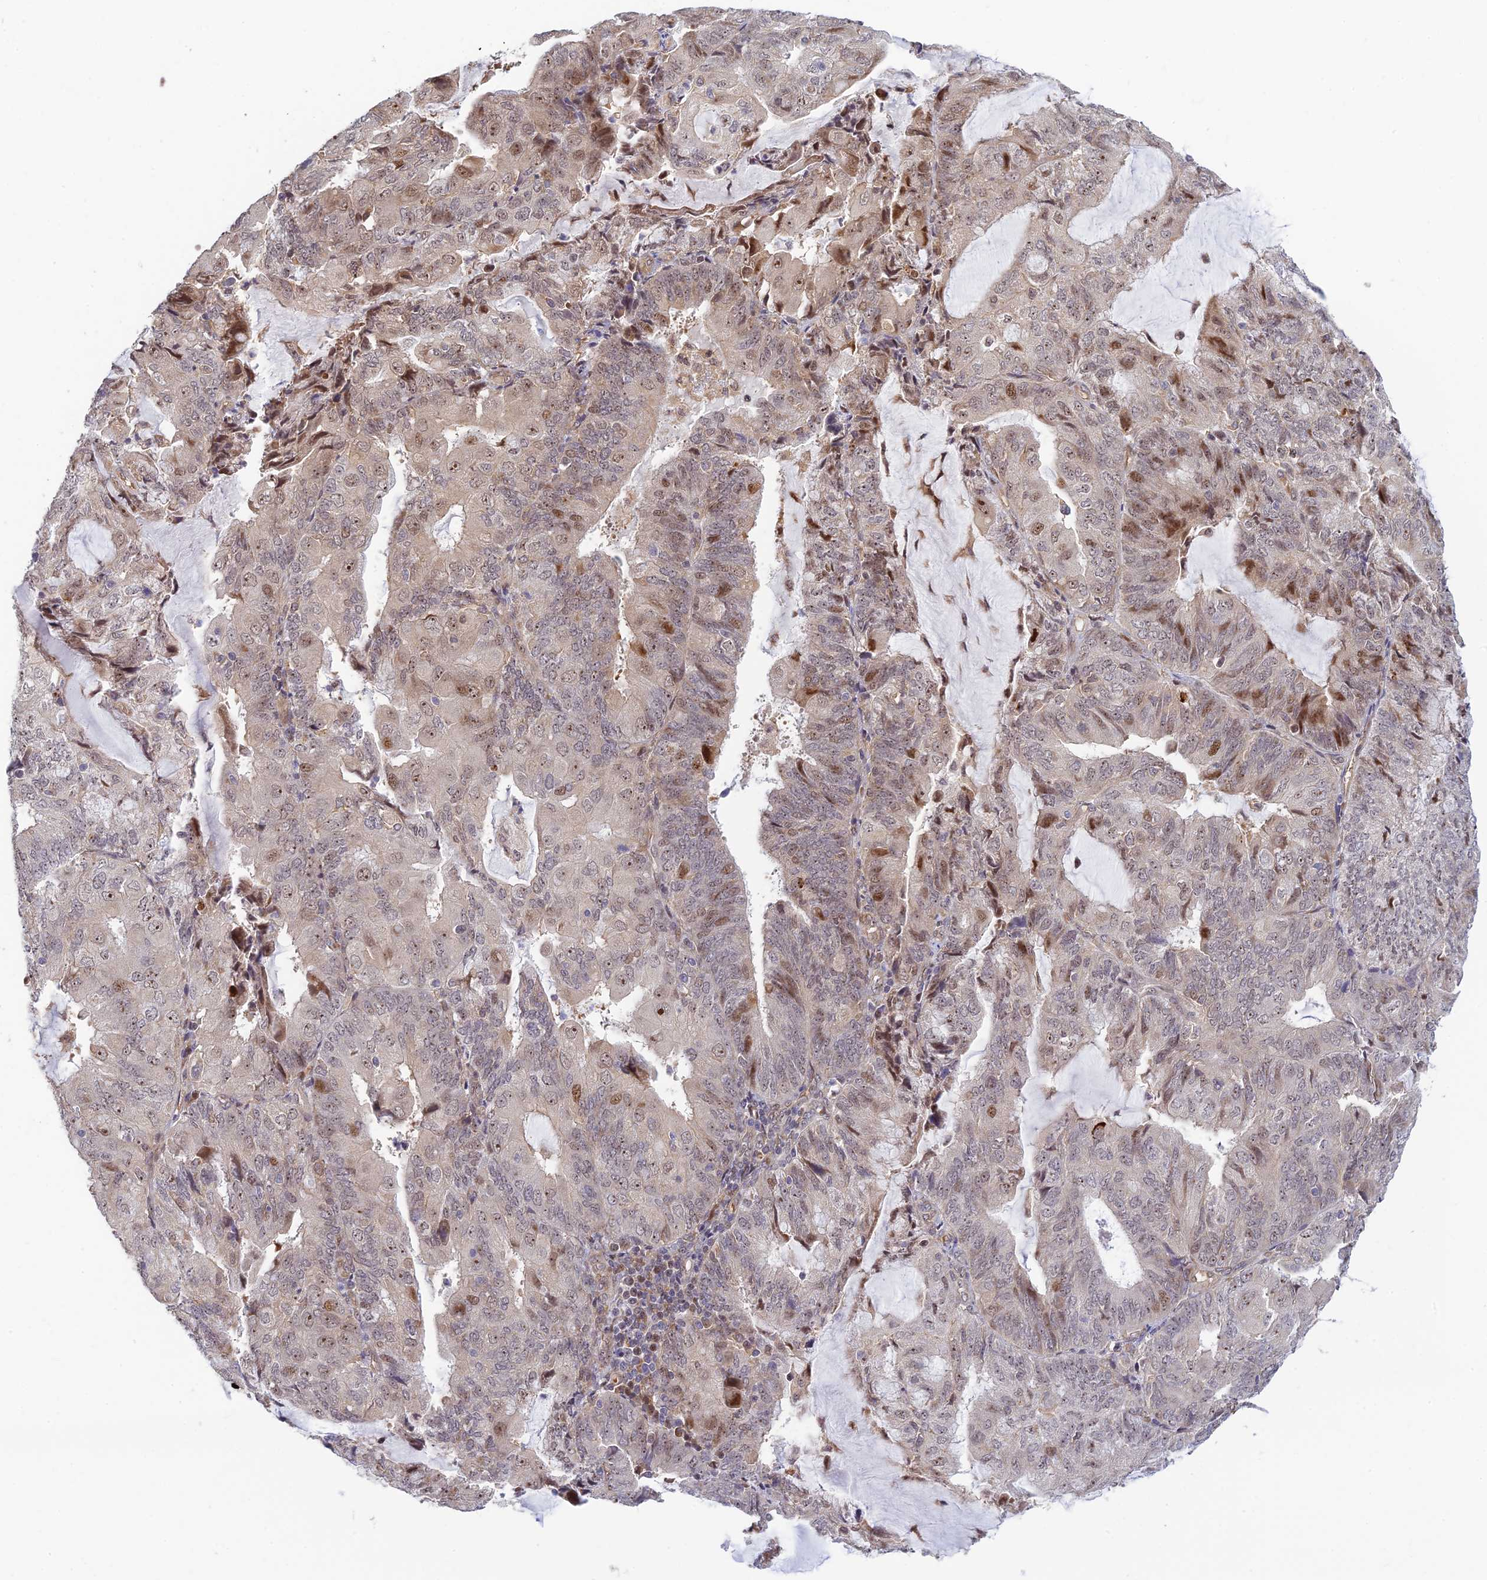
{"staining": {"intensity": "moderate", "quantity": "<25%", "location": "nuclear"}, "tissue": "endometrial cancer", "cell_type": "Tumor cells", "image_type": "cancer", "snomed": [{"axis": "morphology", "description": "Adenocarcinoma, NOS"}, {"axis": "topography", "description": "Endometrium"}], "caption": "Protein expression analysis of human adenocarcinoma (endometrial) reveals moderate nuclear expression in approximately <25% of tumor cells.", "gene": "UFSP2", "patient": {"sex": "female", "age": 81}}